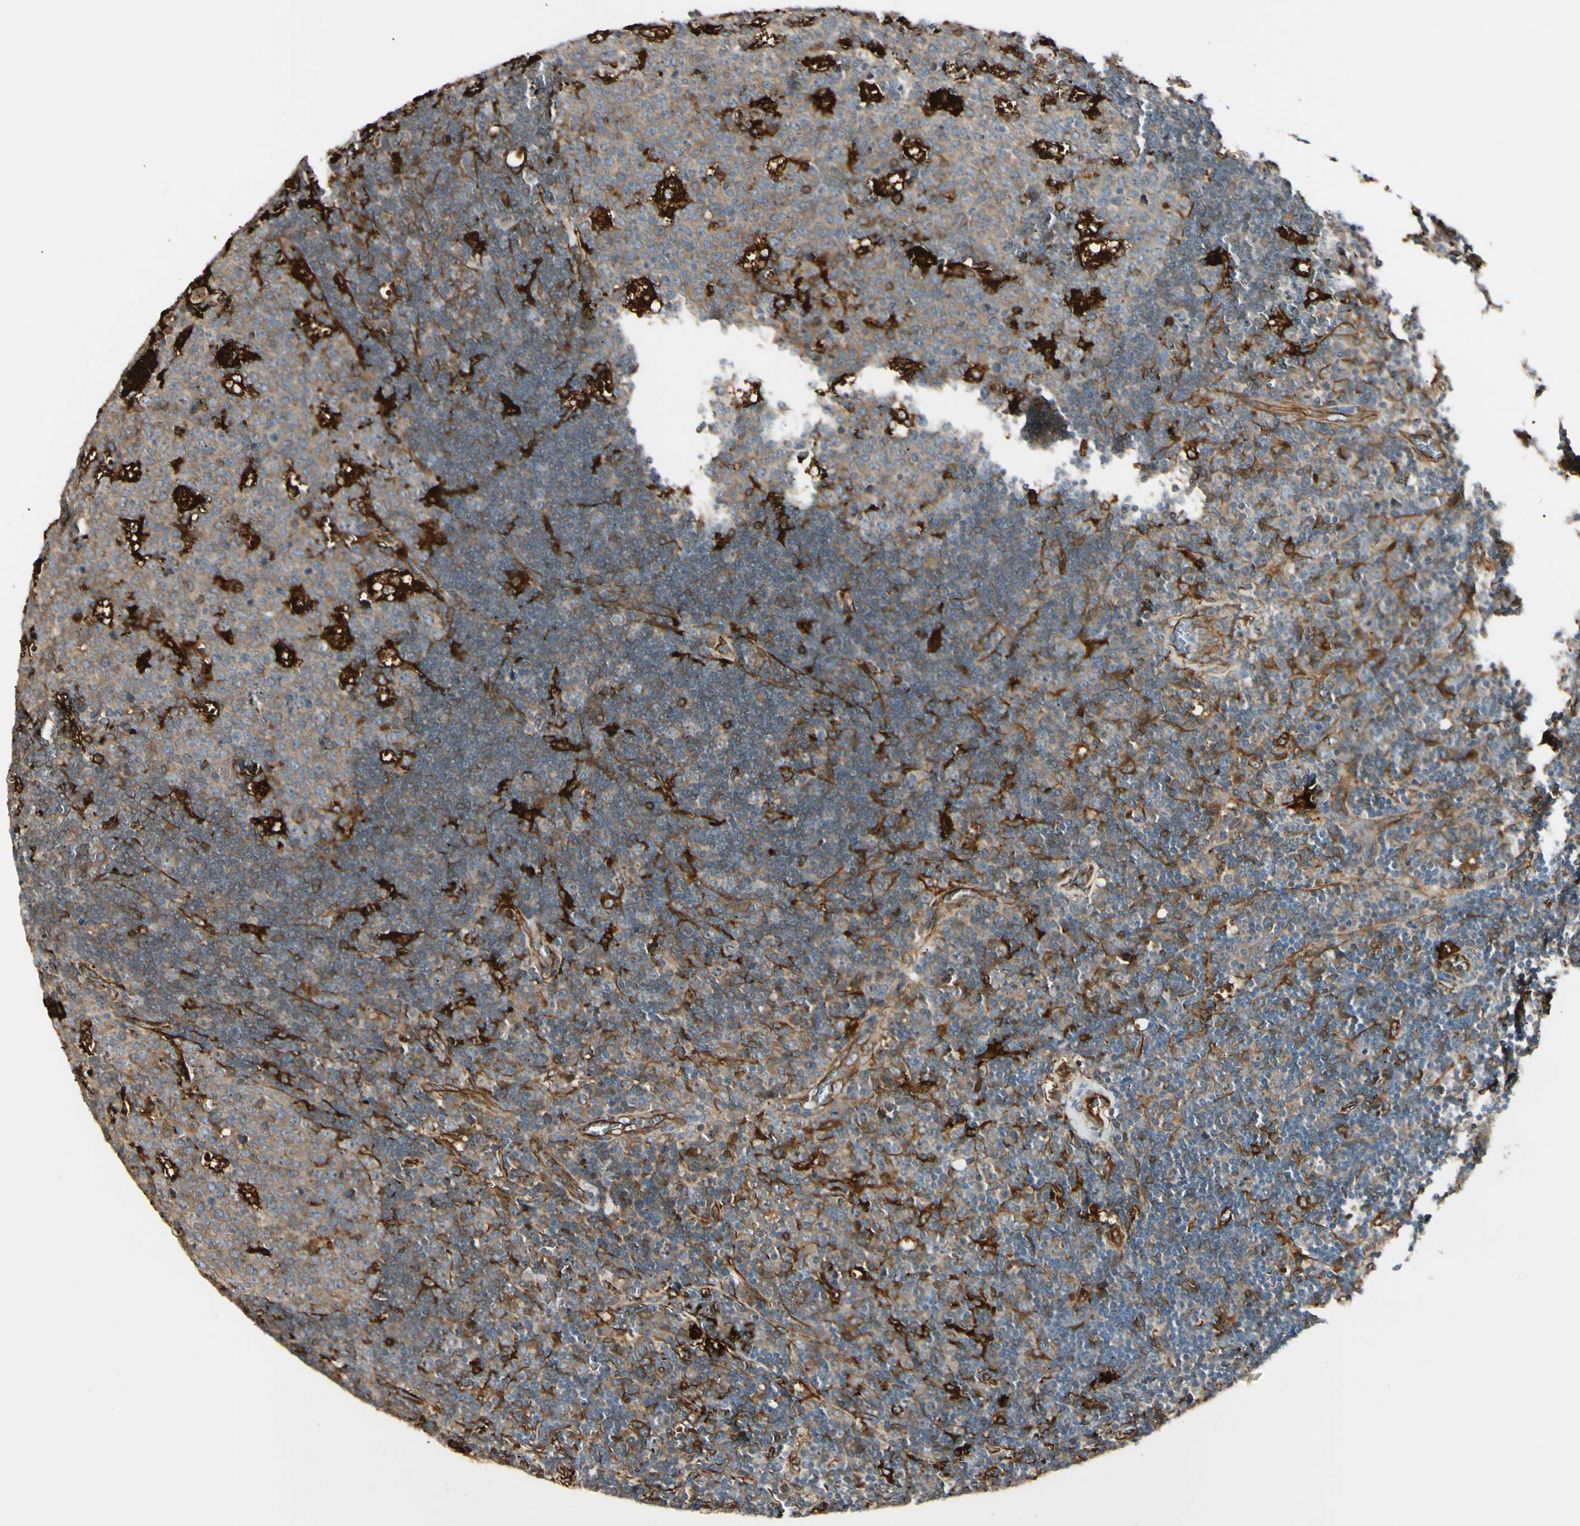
{"staining": {"intensity": "strong", "quantity": "<25%", "location": "cytoplasmic/membranous"}, "tissue": "lymph node", "cell_type": "Germinal center cells", "image_type": "normal", "snomed": [{"axis": "morphology", "description": "Normal tissue, NOS"}, {"axis": "topography", "description": "Lymph node"}, {"axis": "topography", "description": "Salivary gland"}], "caption": "This image shows IHC staining of normal lymph node, with medium strong cytoplasmic/membranous expression in about <25% of germinal center cells.", "gene": "FTH1", "patient": {"sex": "male", "age": 8}}